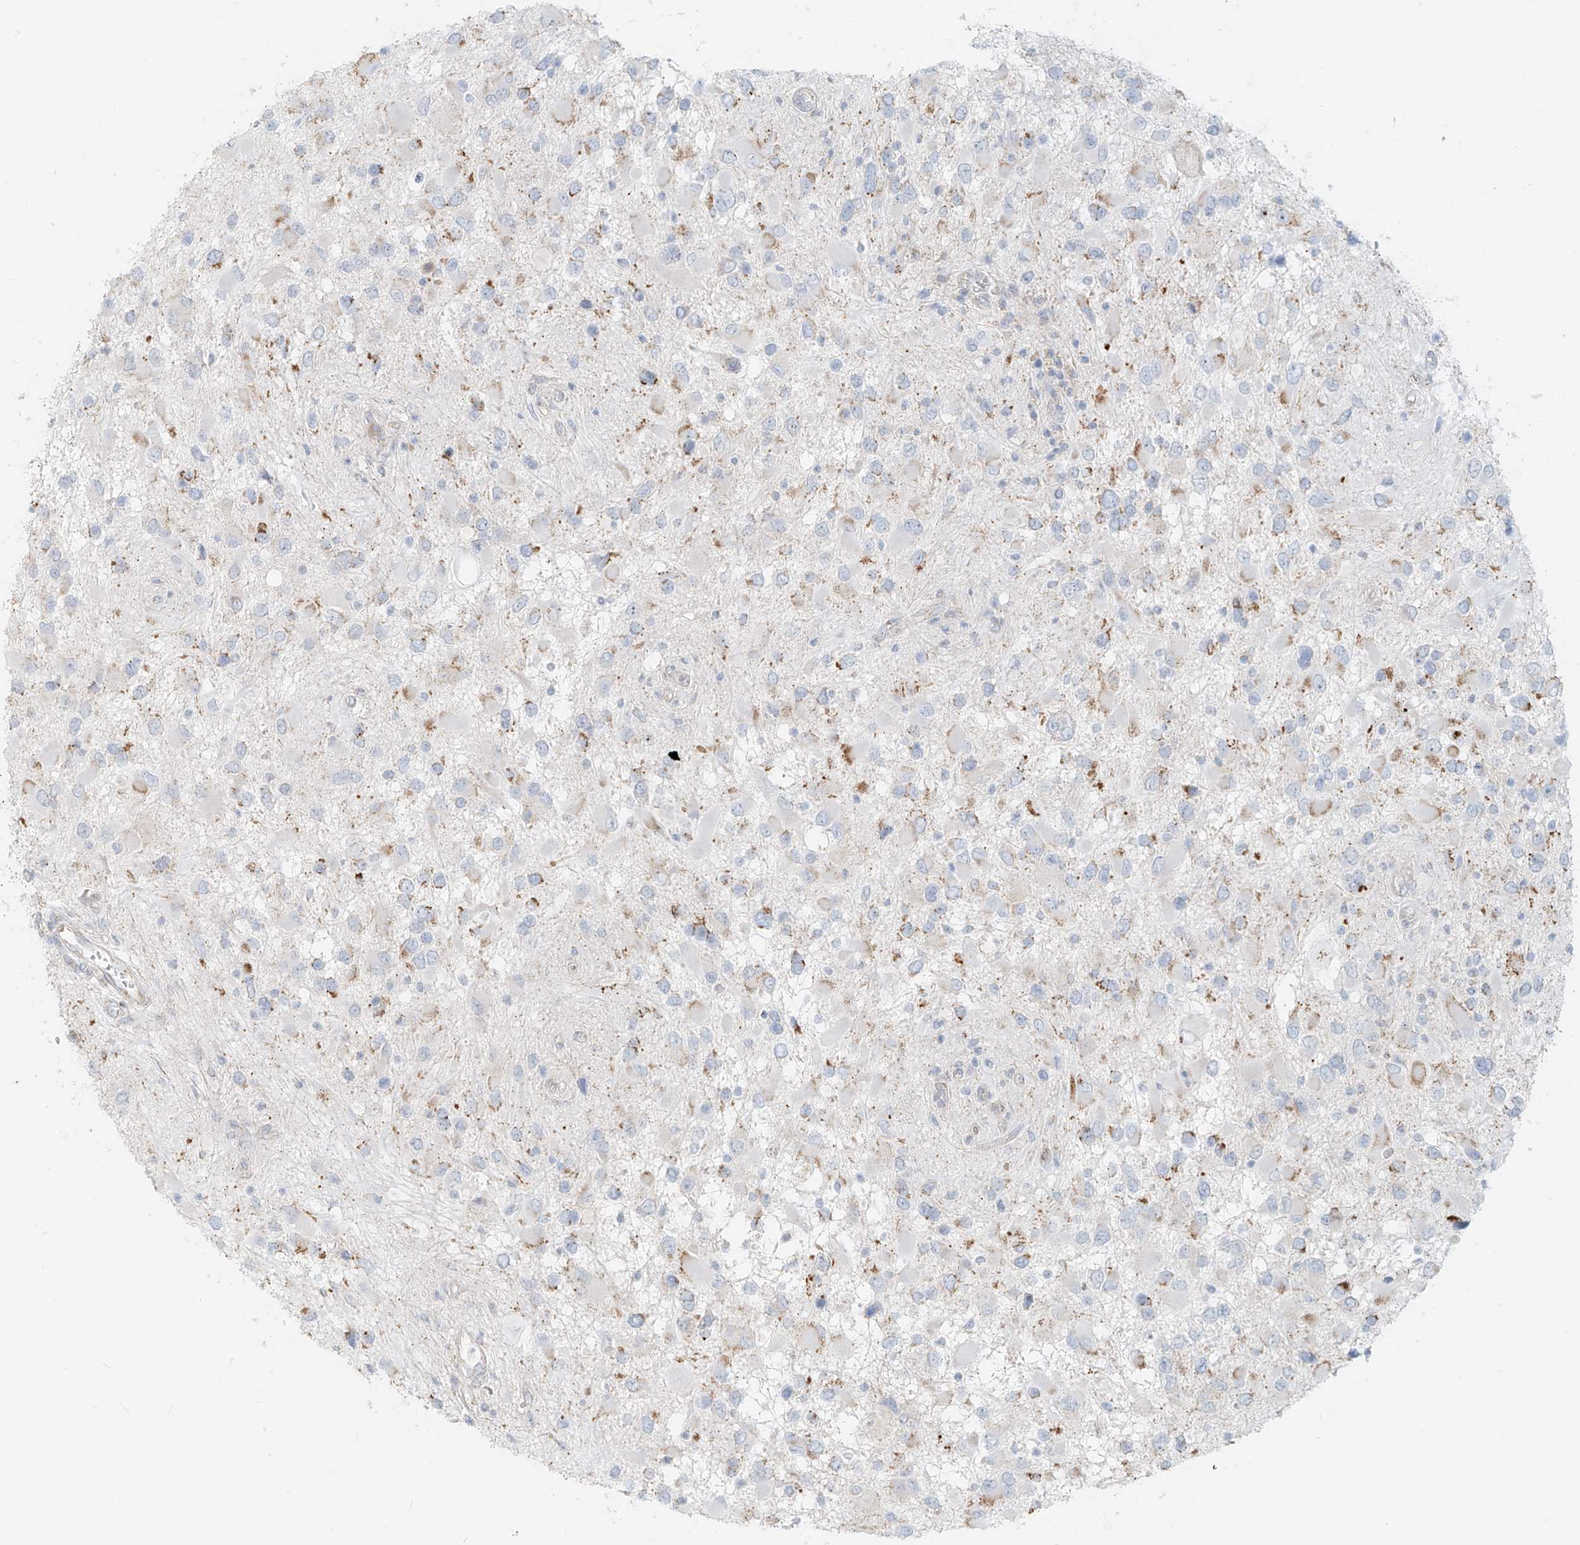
{"staining": {"intensity": "moderate", "quantity": "<25%", "location": "cytoplasmic/membranous"}, "tissue": "glioma", "cell_type": "Tumor cells", "image_type": "cancer", "snomed": [{"axis": "morphology", "description": "Glioma, malignant, High grade"}, {"axis": "topography", "description": "Brain"}], "caption": "The micrograph exhibits a brown stain indicating the presence of a protein in the cytoplasmic/membranous of tumor cells in glioma. The protein is shown in brown color, while the nuclei are stained blue.", "gene": "UST", "patient": {"sex": "male", "age": 53}}